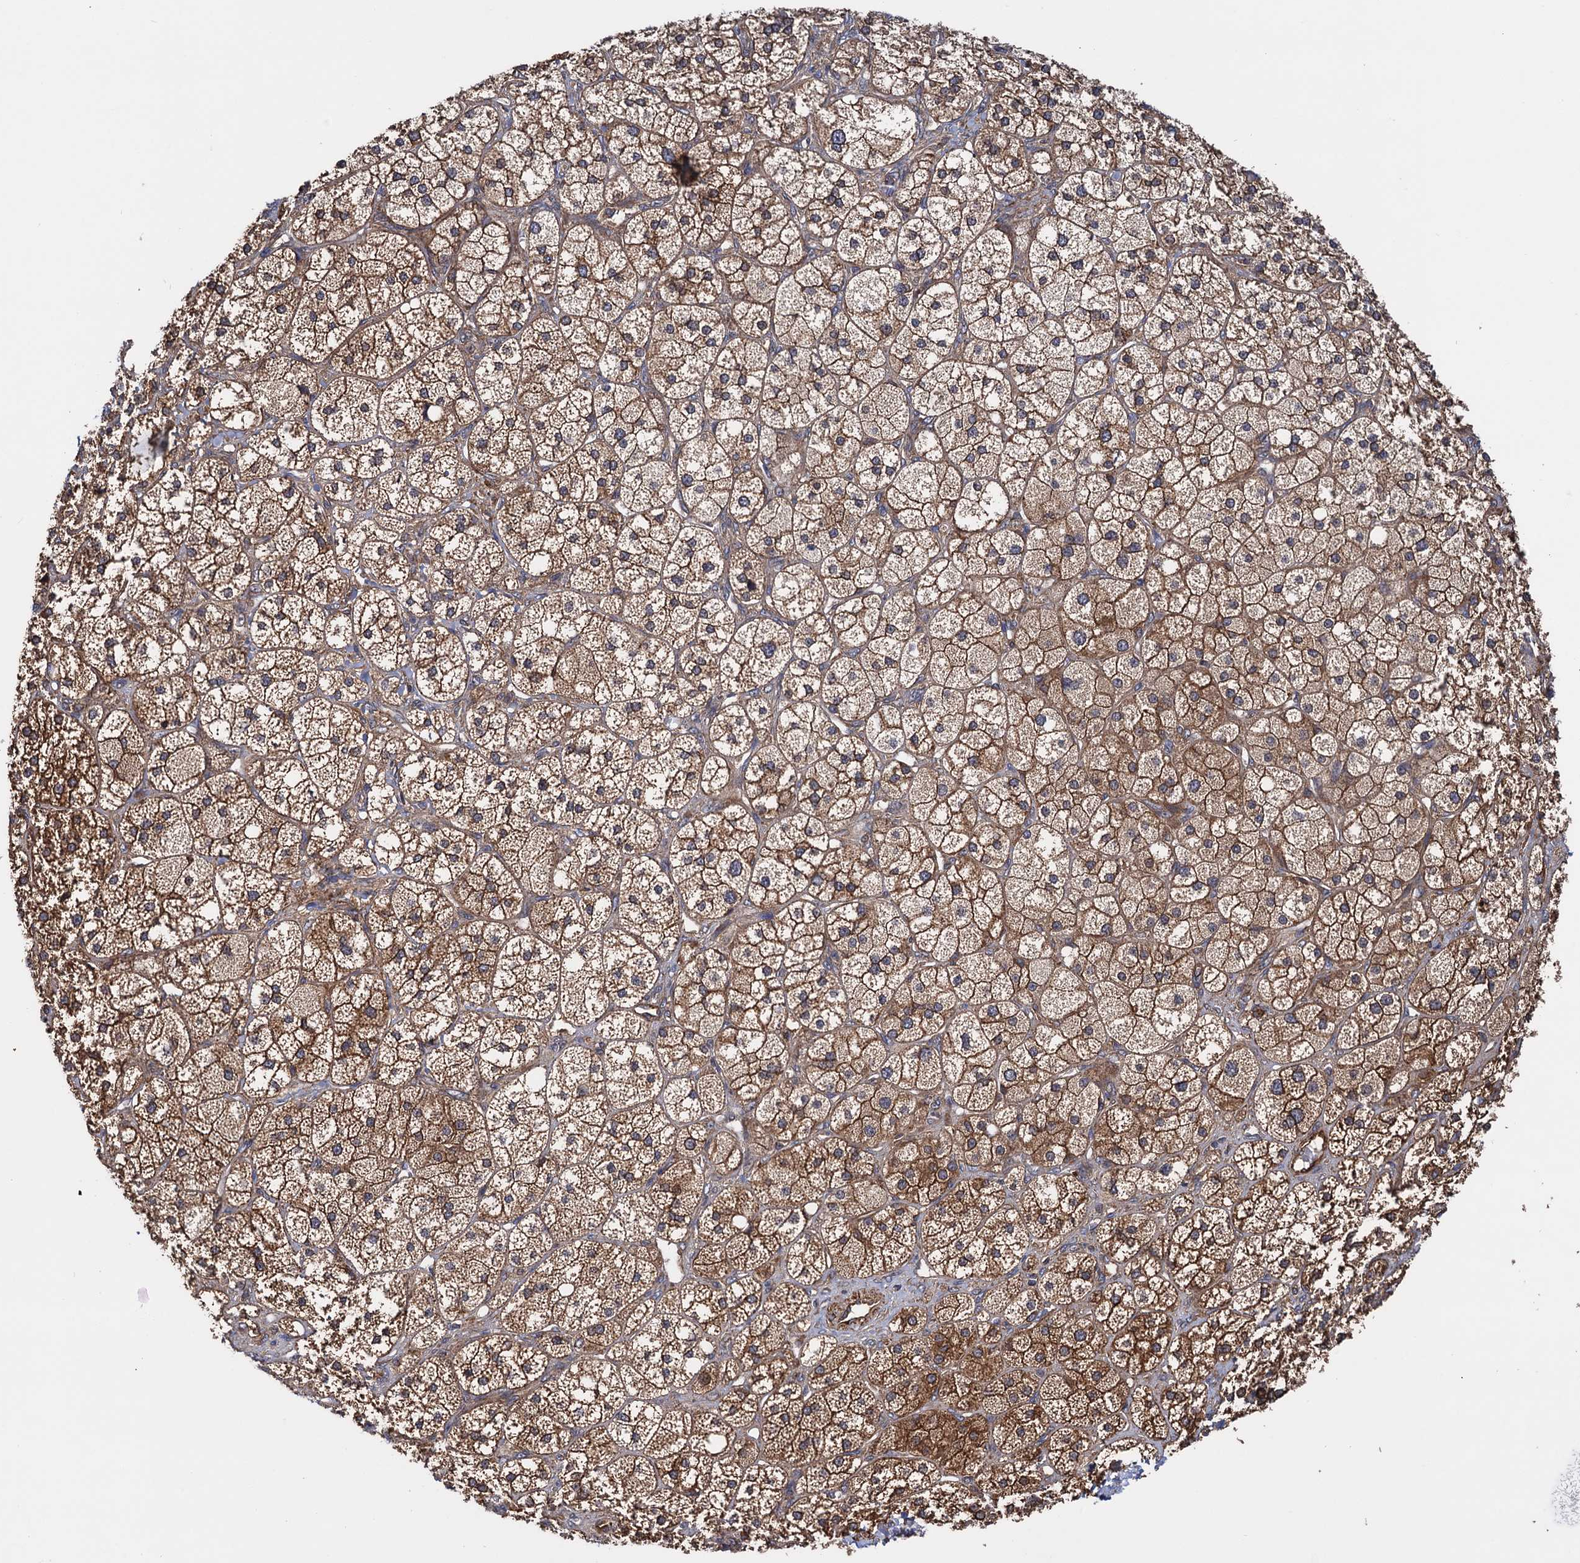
{"staining": {"intensity": "strong", "quantity": ">75%", "location": "cytoplasmic/membranous"}, "tissue": "adrenal gland", "cell_type": "Glandular cells", "image_type": "normal", "snomed": [{"axis": "morphology", "description": "Normal tissue, NOS"}, {"axis": "topography", "description": "Adrenal gland"}], "caption": "The photomicrograph displays immunohistochemical staining of benign adrenal gland. There is strong cytoplasmic/membranous expression is appreciated in approximately >75% of glandular cells. (DAB = brown stain, brightfield microscopy at high magnification).", "gene": "ATP8B4", "patient": {"sex": "male", "age": 61}}